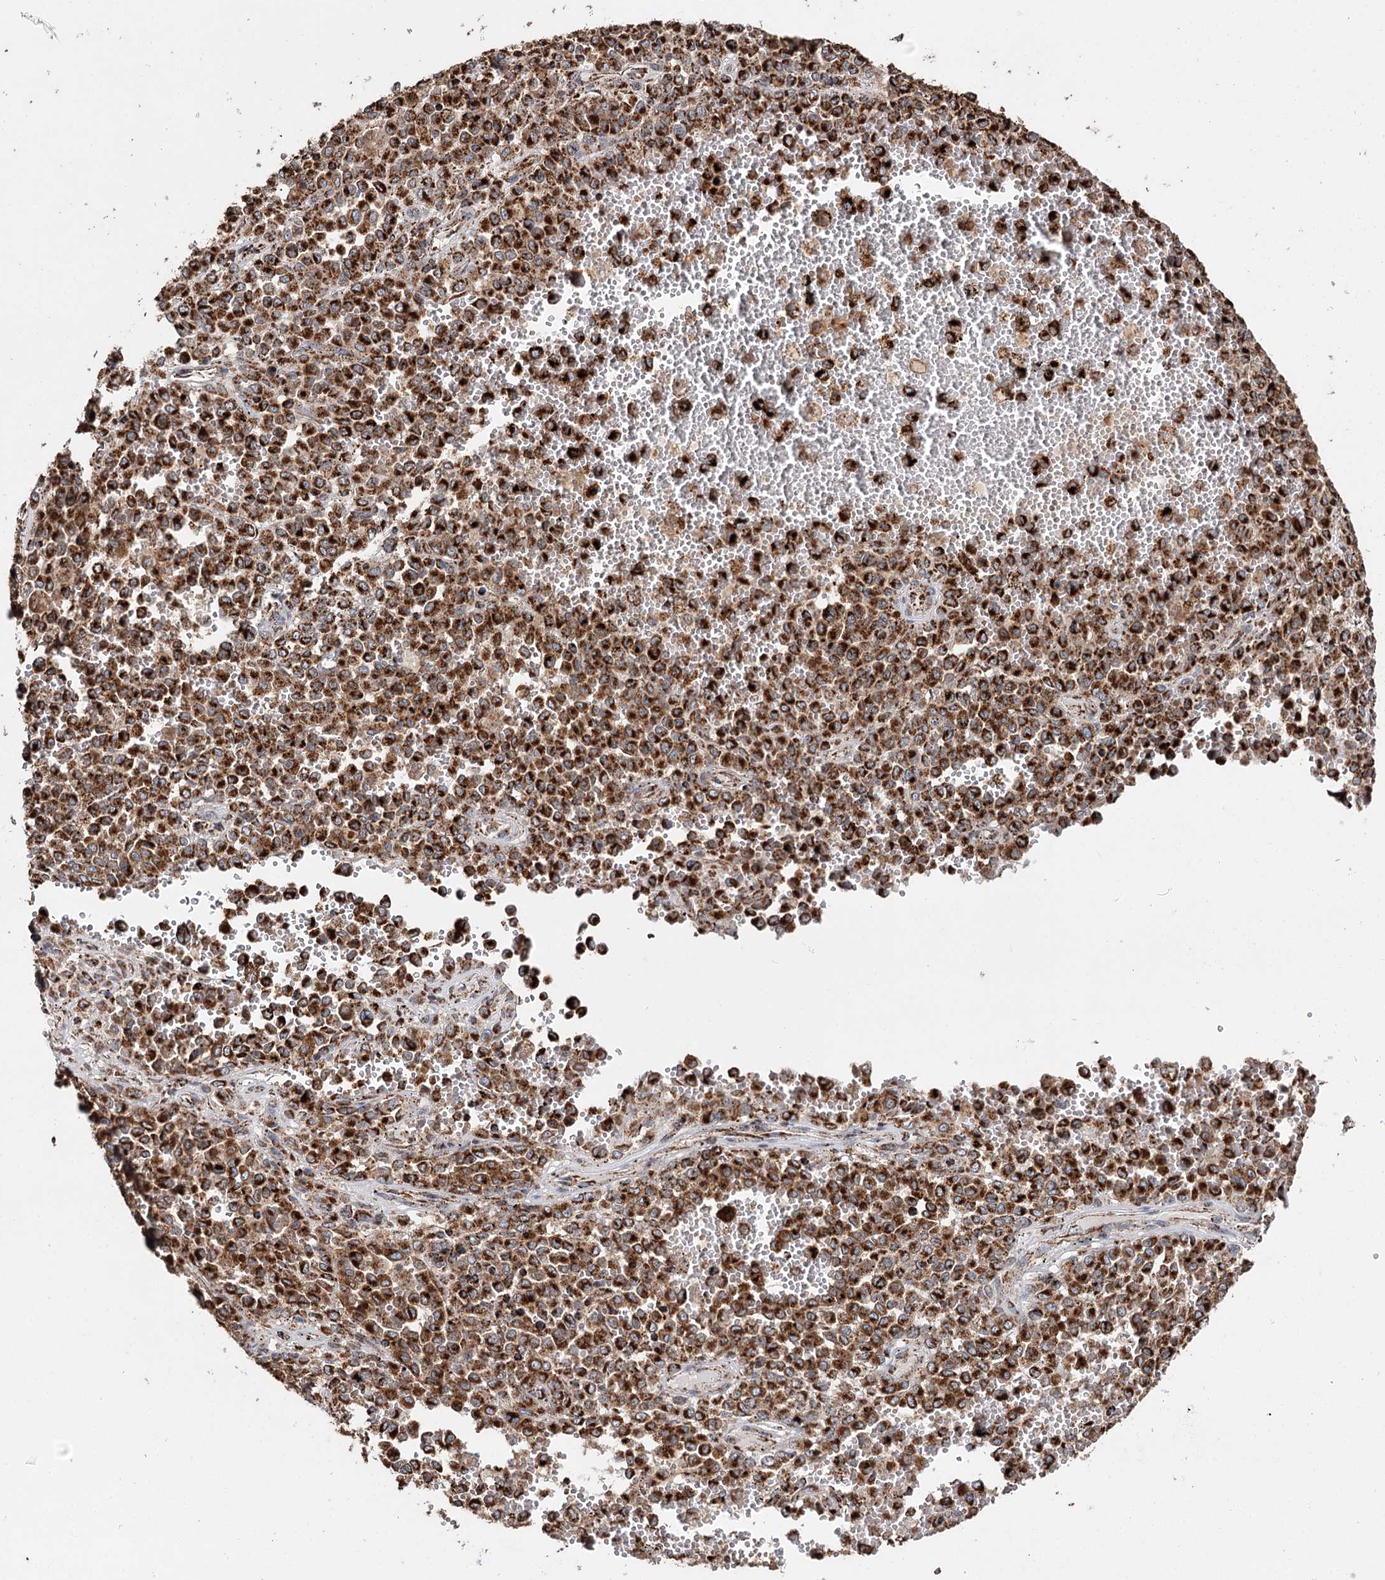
{"staining": {"intensity": "strong", "quantity": ">75%", "location": "cytoplasmic/membranous"}, "tissue": "melanoma", "cell_type": "Tumor cells", "image_type": "cancer", "snomed": [{"axis": "morphology", "description": "Malignant melanoma, Metastatic site"}, {"axis": "topography", "description": "Pancreas"}], "caption": "IHC histopathology image of neoplastic tissue: melanoma stained using immunohistochemistry displays high levels of strong protein expression localized specifically in the cytoplasmic/membranous of tumor cells, appearing as a cytoplasmic/membranous brown color.", "gene": "APH1A", "patient": {"sex": "female", "age": 30}}